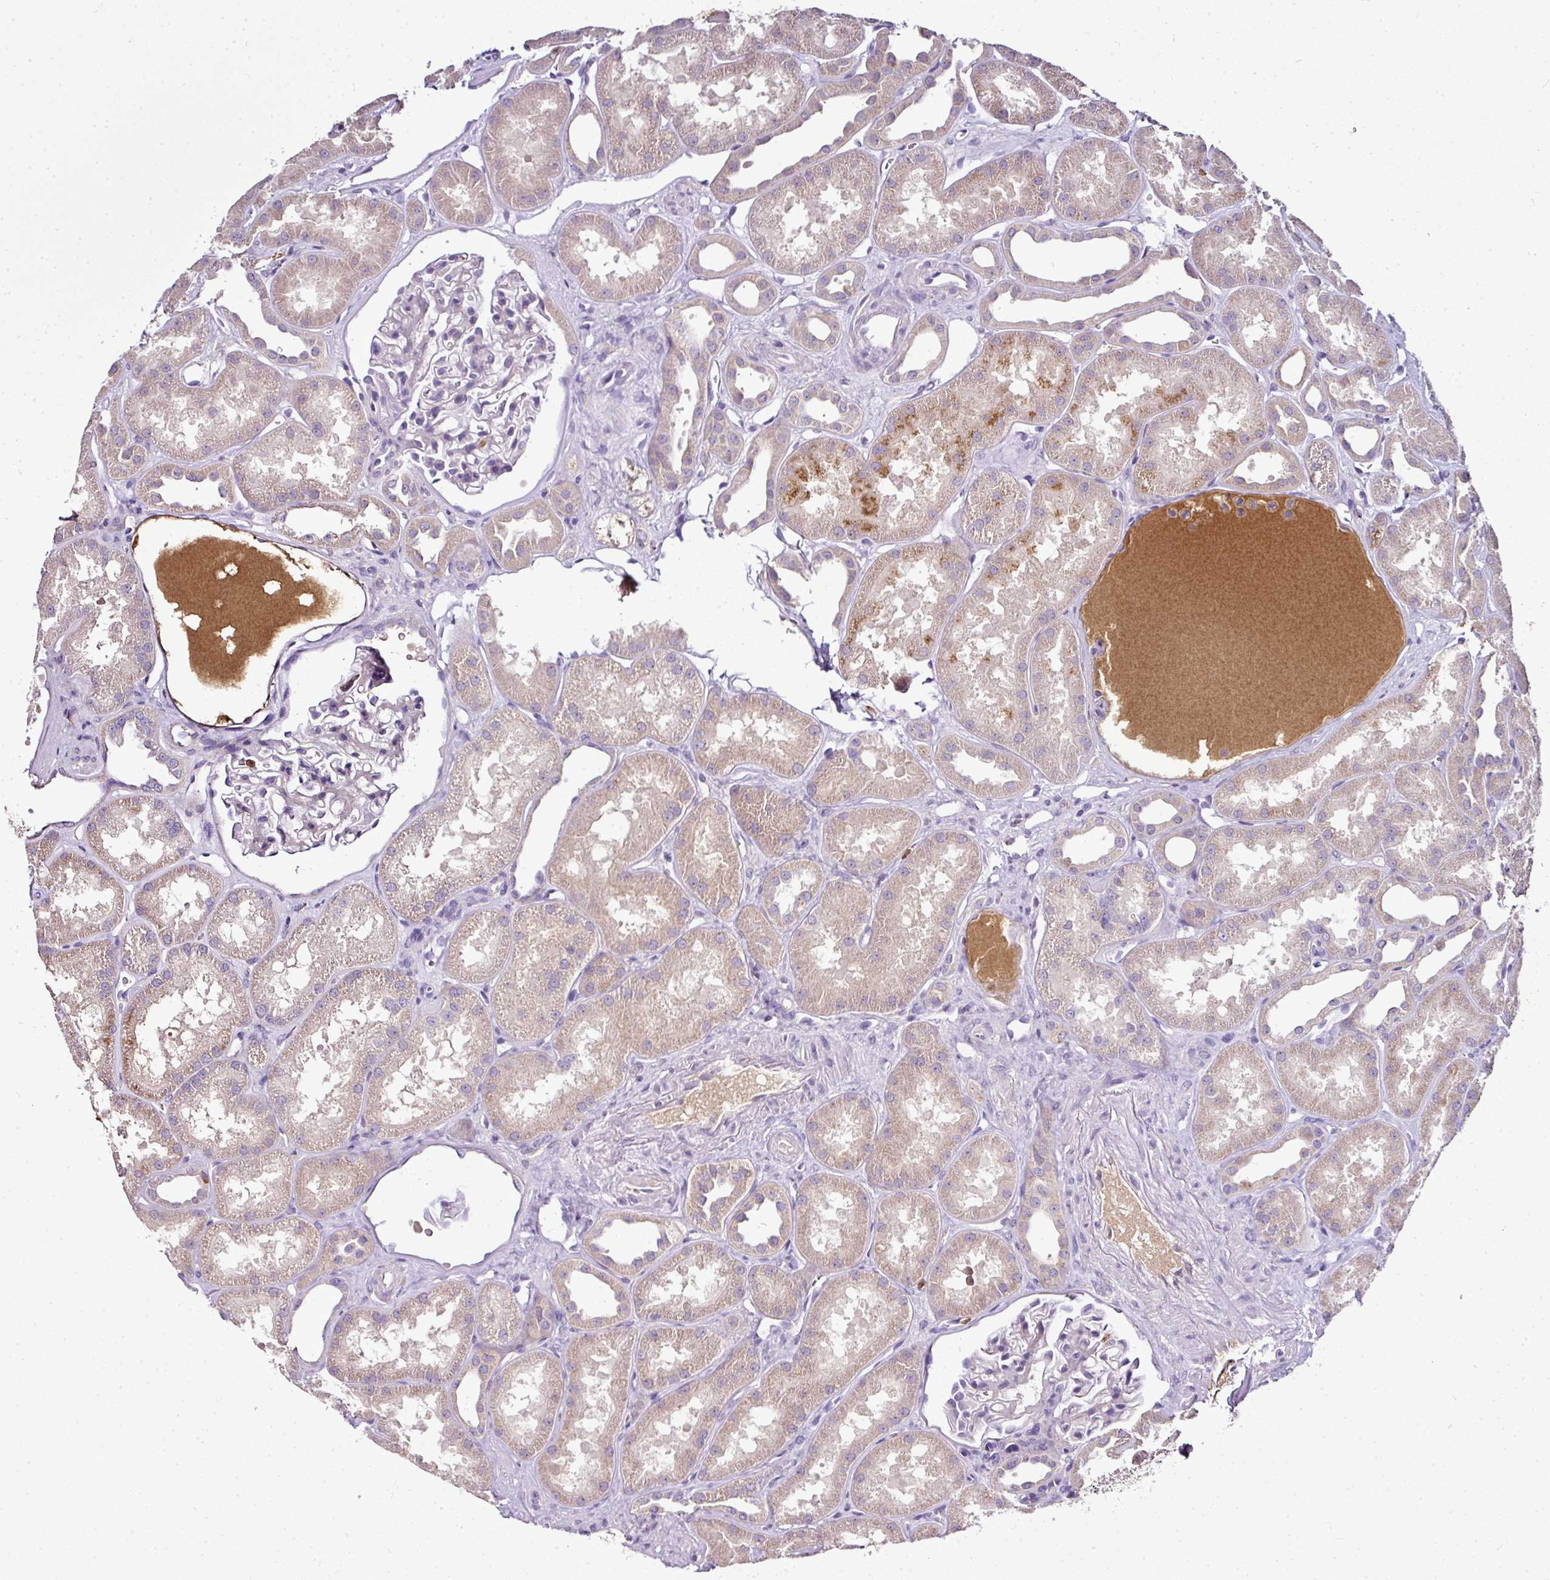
{"staining": {"intensity": "negative", "quantity": "none", "location": "none"}, "tissue": "kidney", "cell_type": "Cells in glomeruli", "image_type": "normal", "snomed": [{"axis": "morphology", "description": "Normal tissue, NOS"}, {"axis": "topography", "description": "Kidney"}], "caption": "The photomicrograph demonstrates no significant positivity in cells in glomeruli of kidney. (Brightfield microscopy of DAB (3,3'-diaminobenzidine) immunohistochemistry at high magnification).", "gene": "CAB39L", "patient": {"sex": "male", "age": 61}}